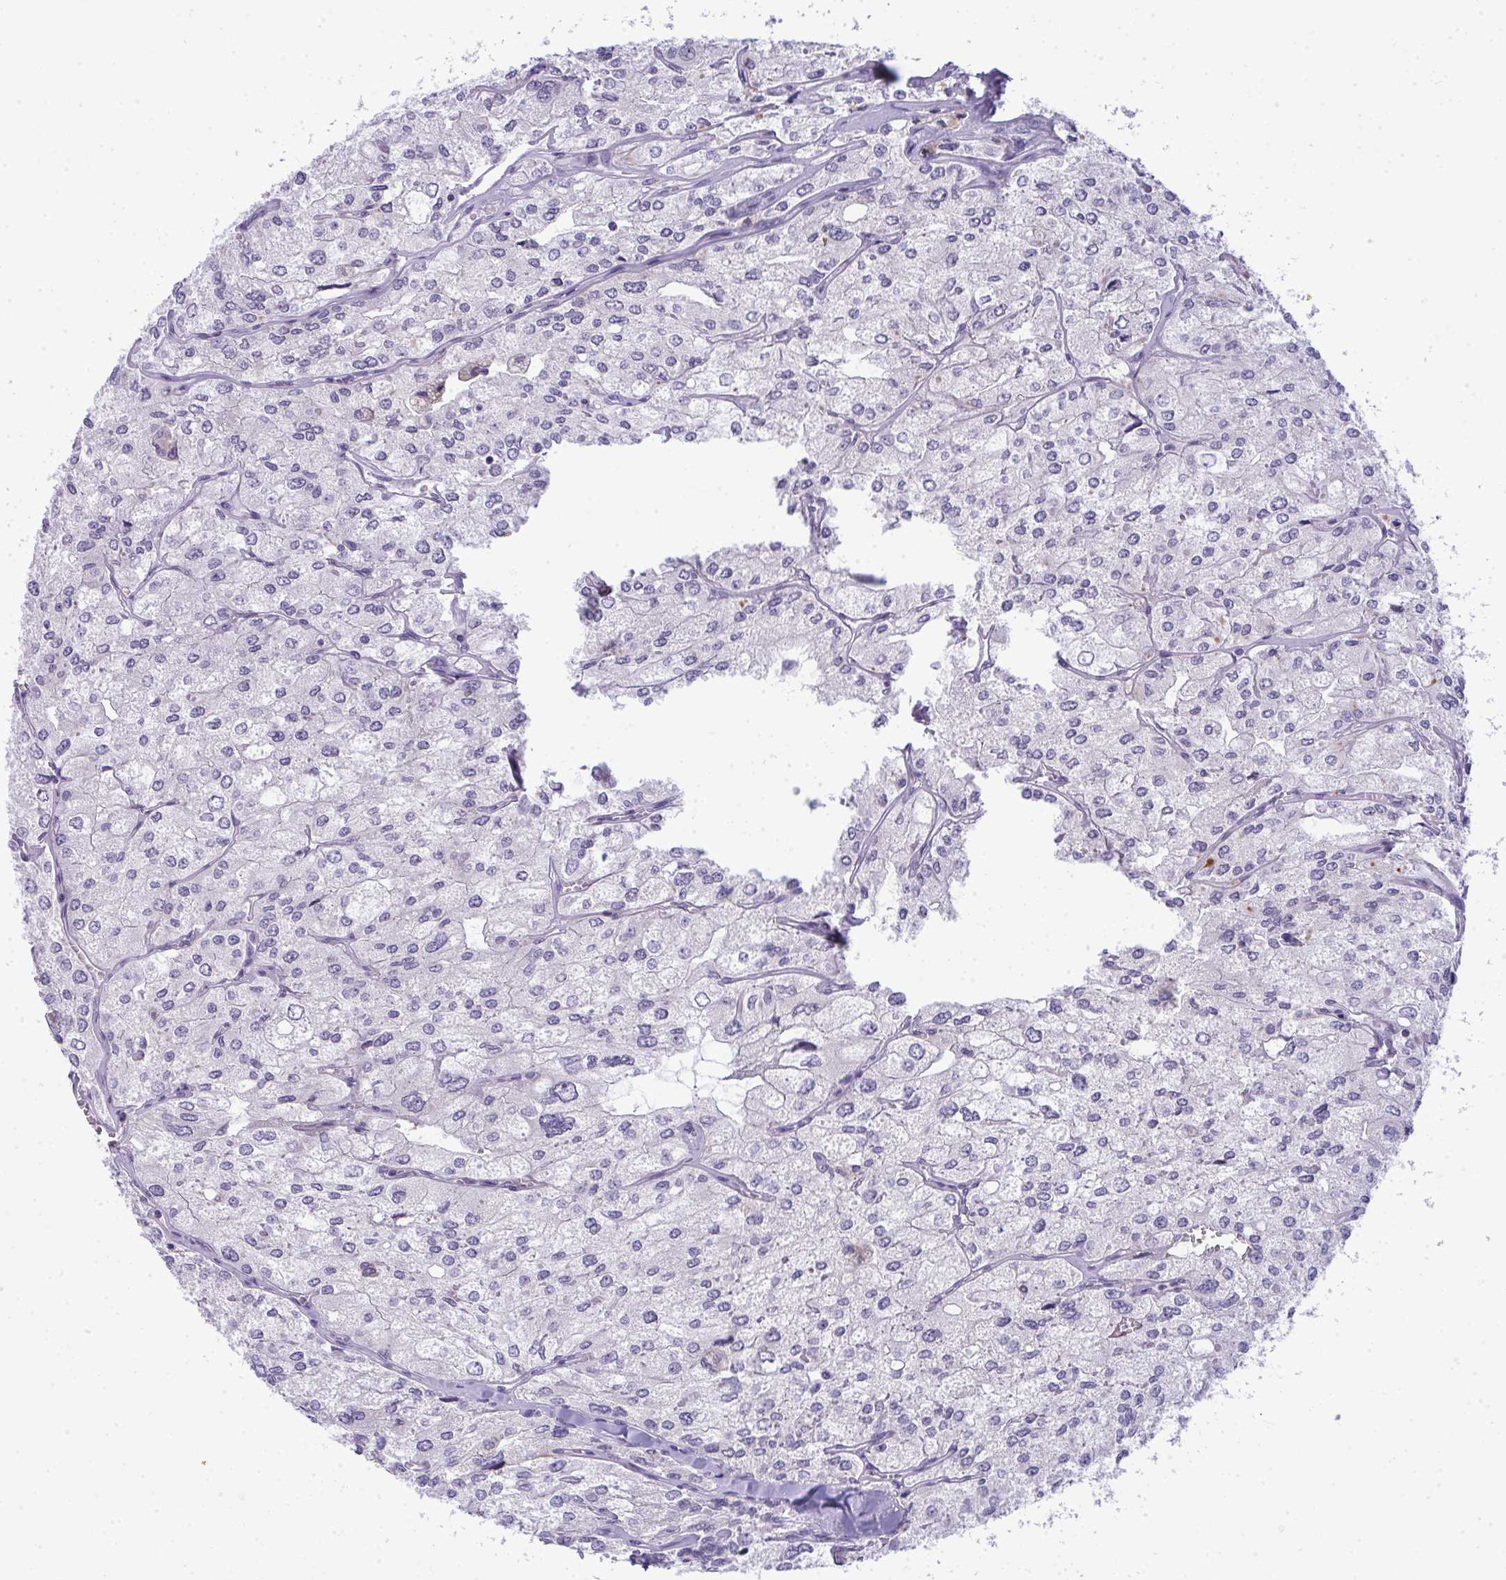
{"staining": {"intensity": "negative", "quantity": "none", "location": "none"}, "tissue": "renal cancer", "cell_type": "Tumor cells", "image_type": "cancer", "snomed": [{"axis": "morphology", "description": "Adenocarcinoma, NOS"}, {"axis": "topography", "description": "Kidney"}], "caption": "Immunohistochemical staining of human adenocarcinoma (renal) reveals no significant positivity in tumor cells.", "gene": "VPS4B", "patient": {"sex": "female", "age": 70}}